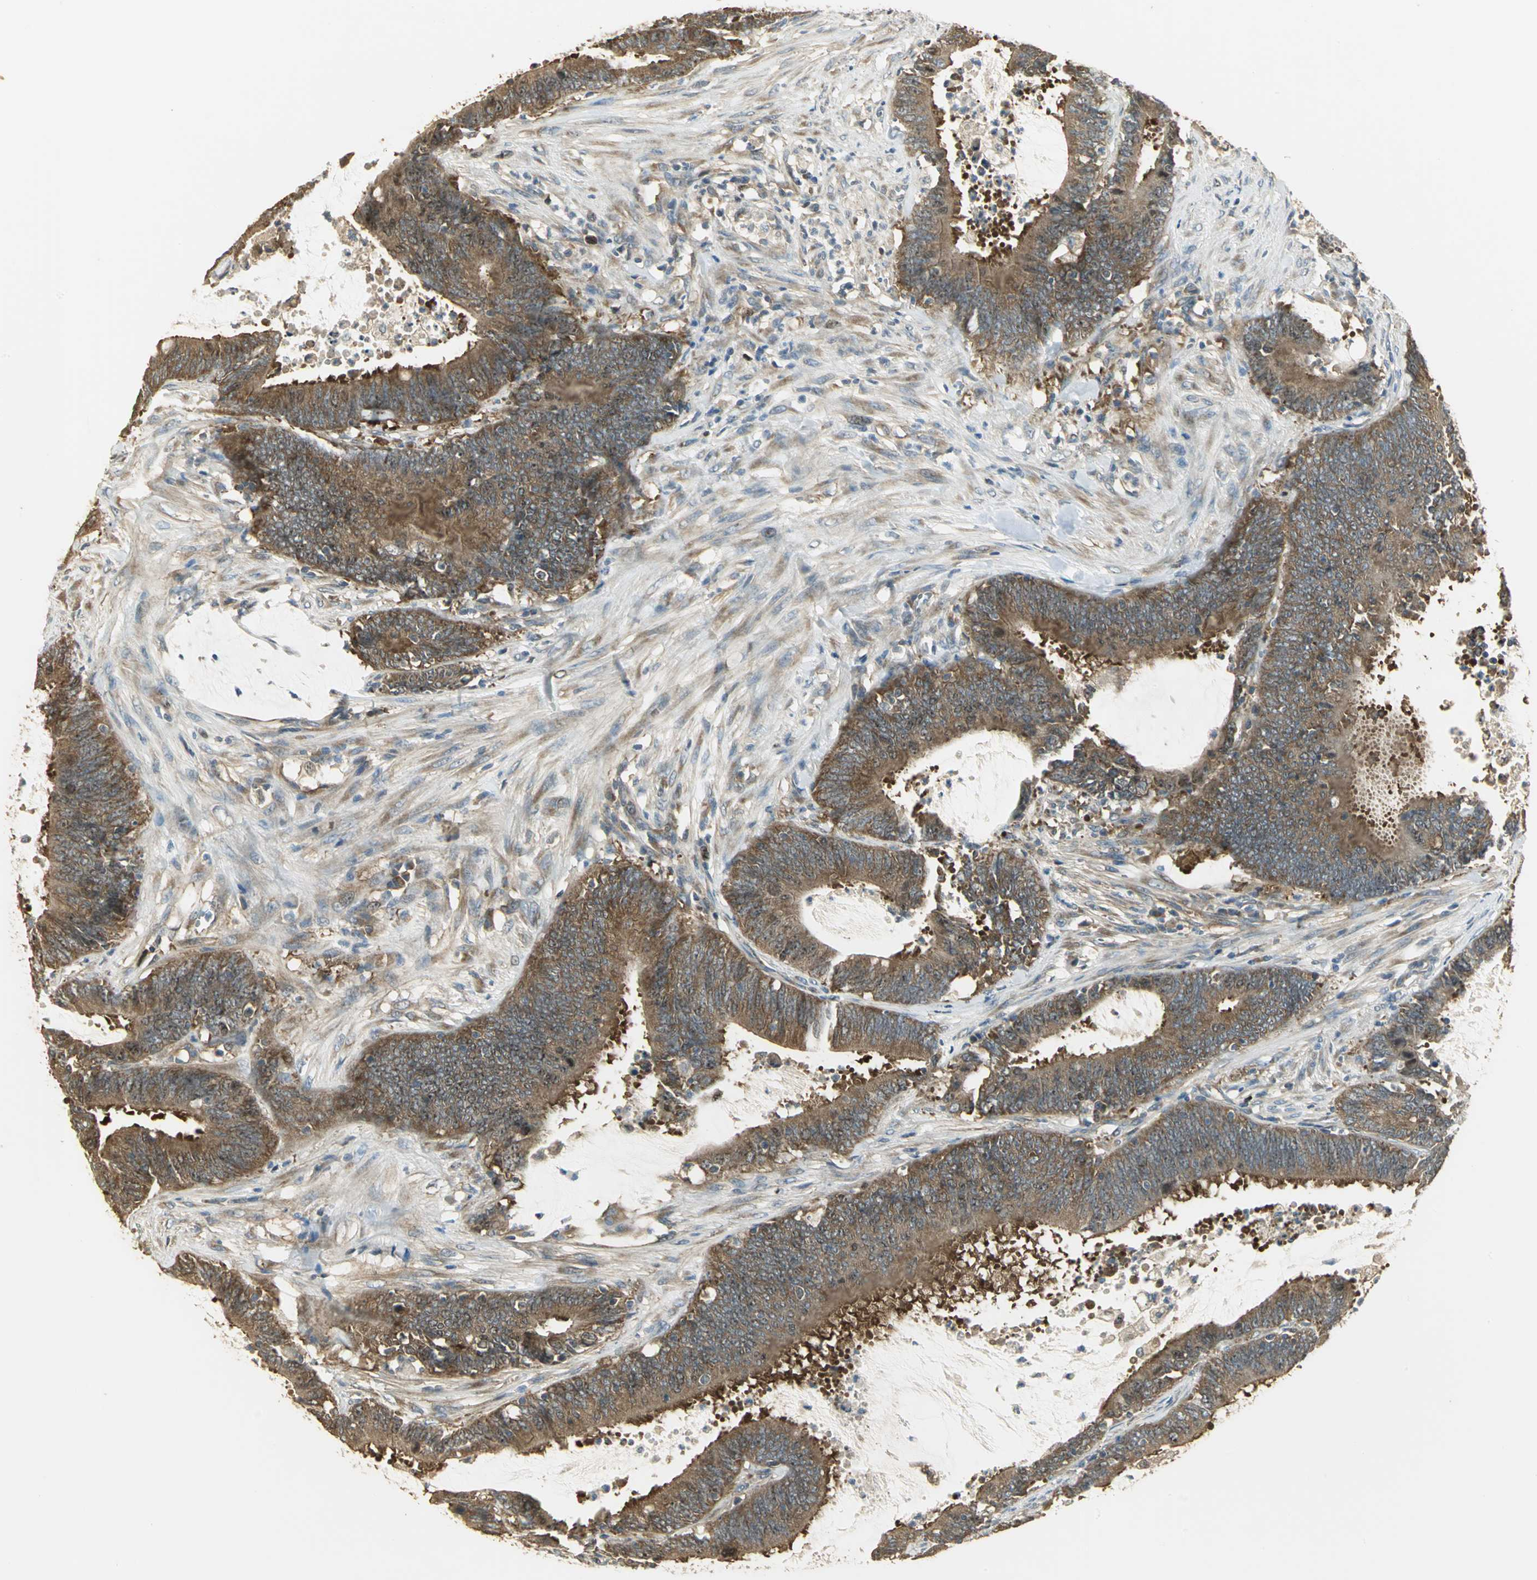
{"staining": {"intensity": "moderate", "quantity": ">75%", "location": "cytoplasmic/membranous"}, "tissue": "colorectal cancer", "cell_type": "Tumor cells", "image_type": "cancer", "snomed": [{"axis": "morphology", "description": "Adenocarcinoma, NOS"}, {"axis": "topography", "description": "Rectum"}], "caption": "This is an image of immunohistochemistry staining of colorectal cancer (adenocarcinoma), which shows moderate positivity in the cytoplasmic/membranous of tumor cells.", "gene": "RARS1", "patient": {"sex": "female", "age": 66}}